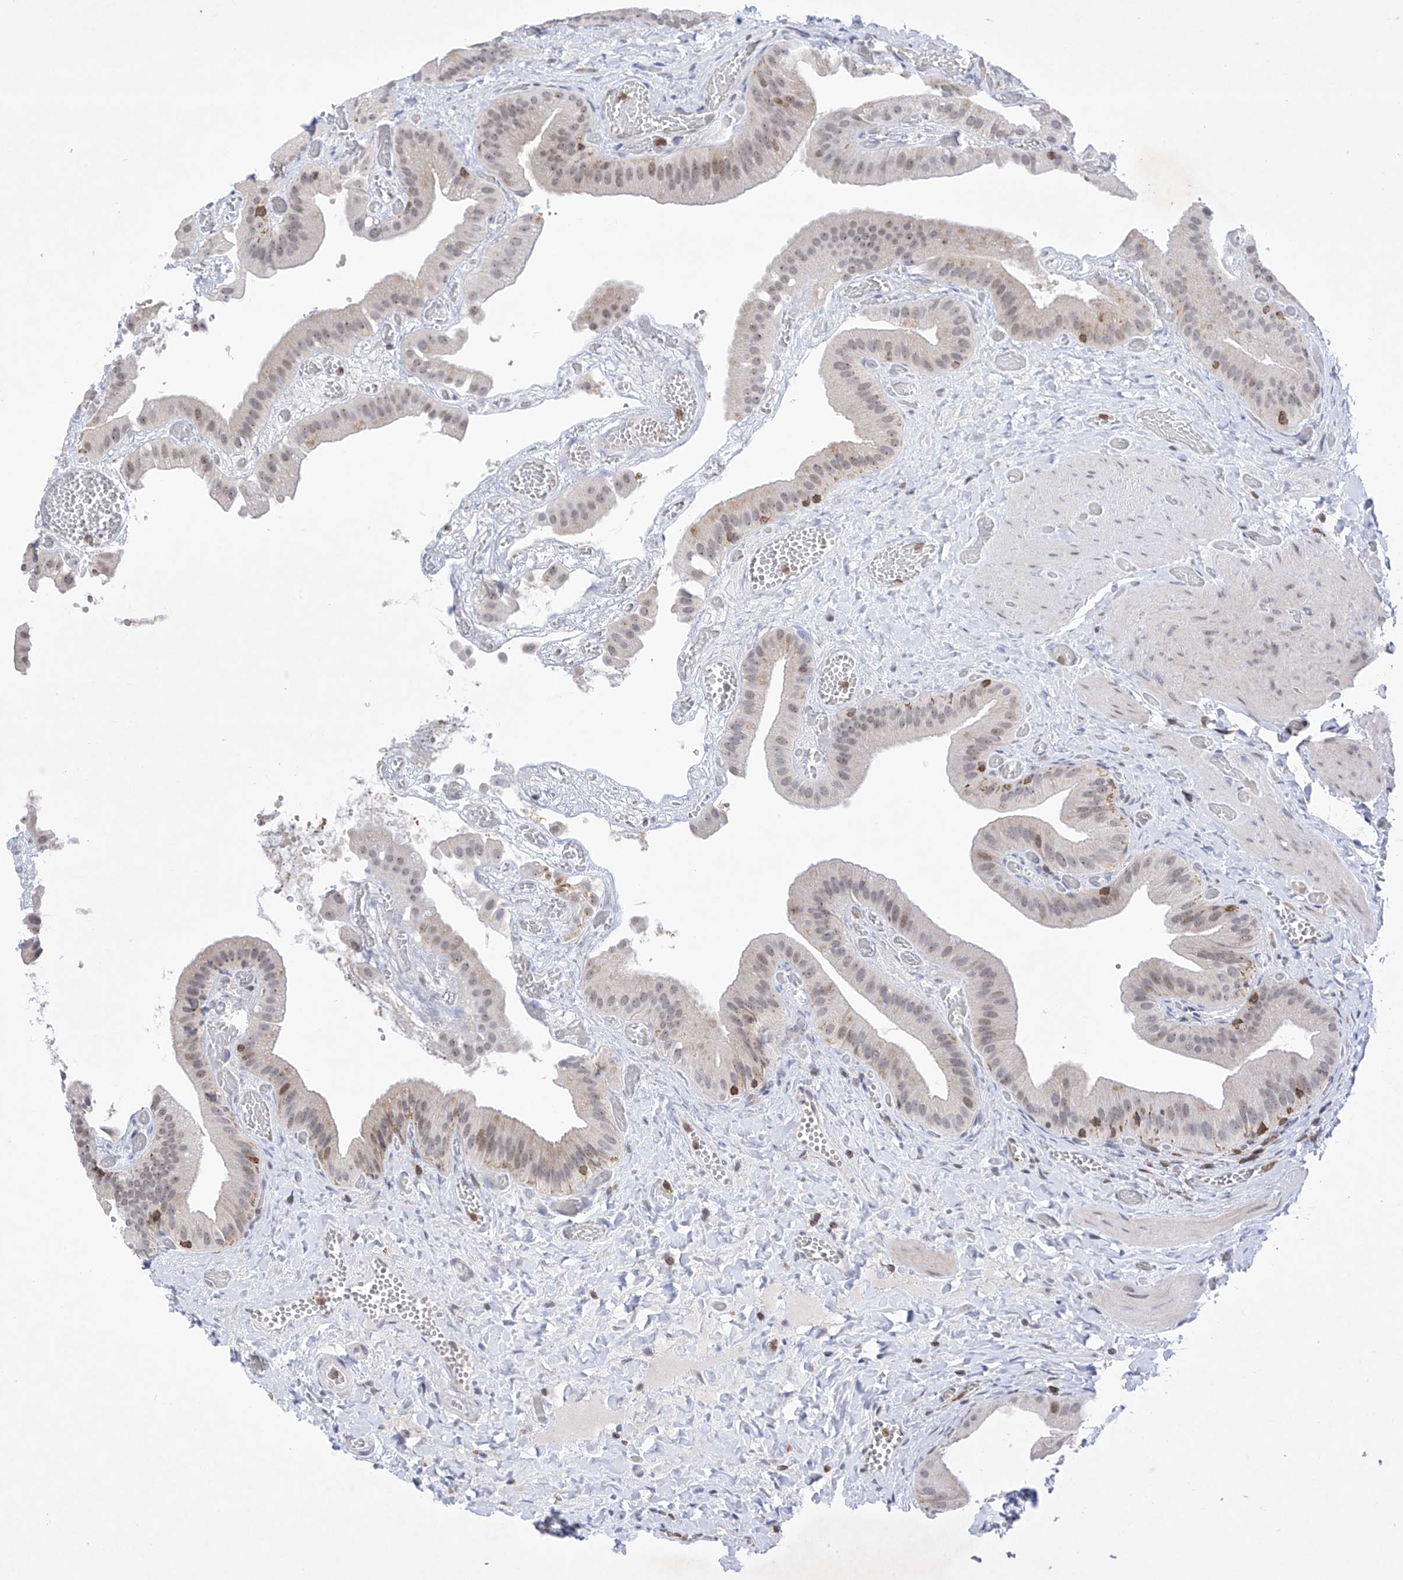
{"staining": {"intensity": "weak", "quantity": "25%-75%", "location": "nuclear"}, "tissue": "gallbladder", "cell_type": "Glandular cells", "image_type": "normal", "snomed": [{"axis": "morphology", "description": "Normal tissue, NOS"}, {"axis": "topography", "description": "Gallbladder"}], "caption": "Gallbladder was stained to show a protein in brown. There is low levels of weak nuclear staining in approximately 25%-75% of glandular cells. The staining is performed using DAB (3,3'-diaminobenzidine) brown chromogen to label protein expression. The nuclei are counter-stained blue using hematoxylin.", "gene": "MSL3", "patient": {"sex": "female", "age": 64}}